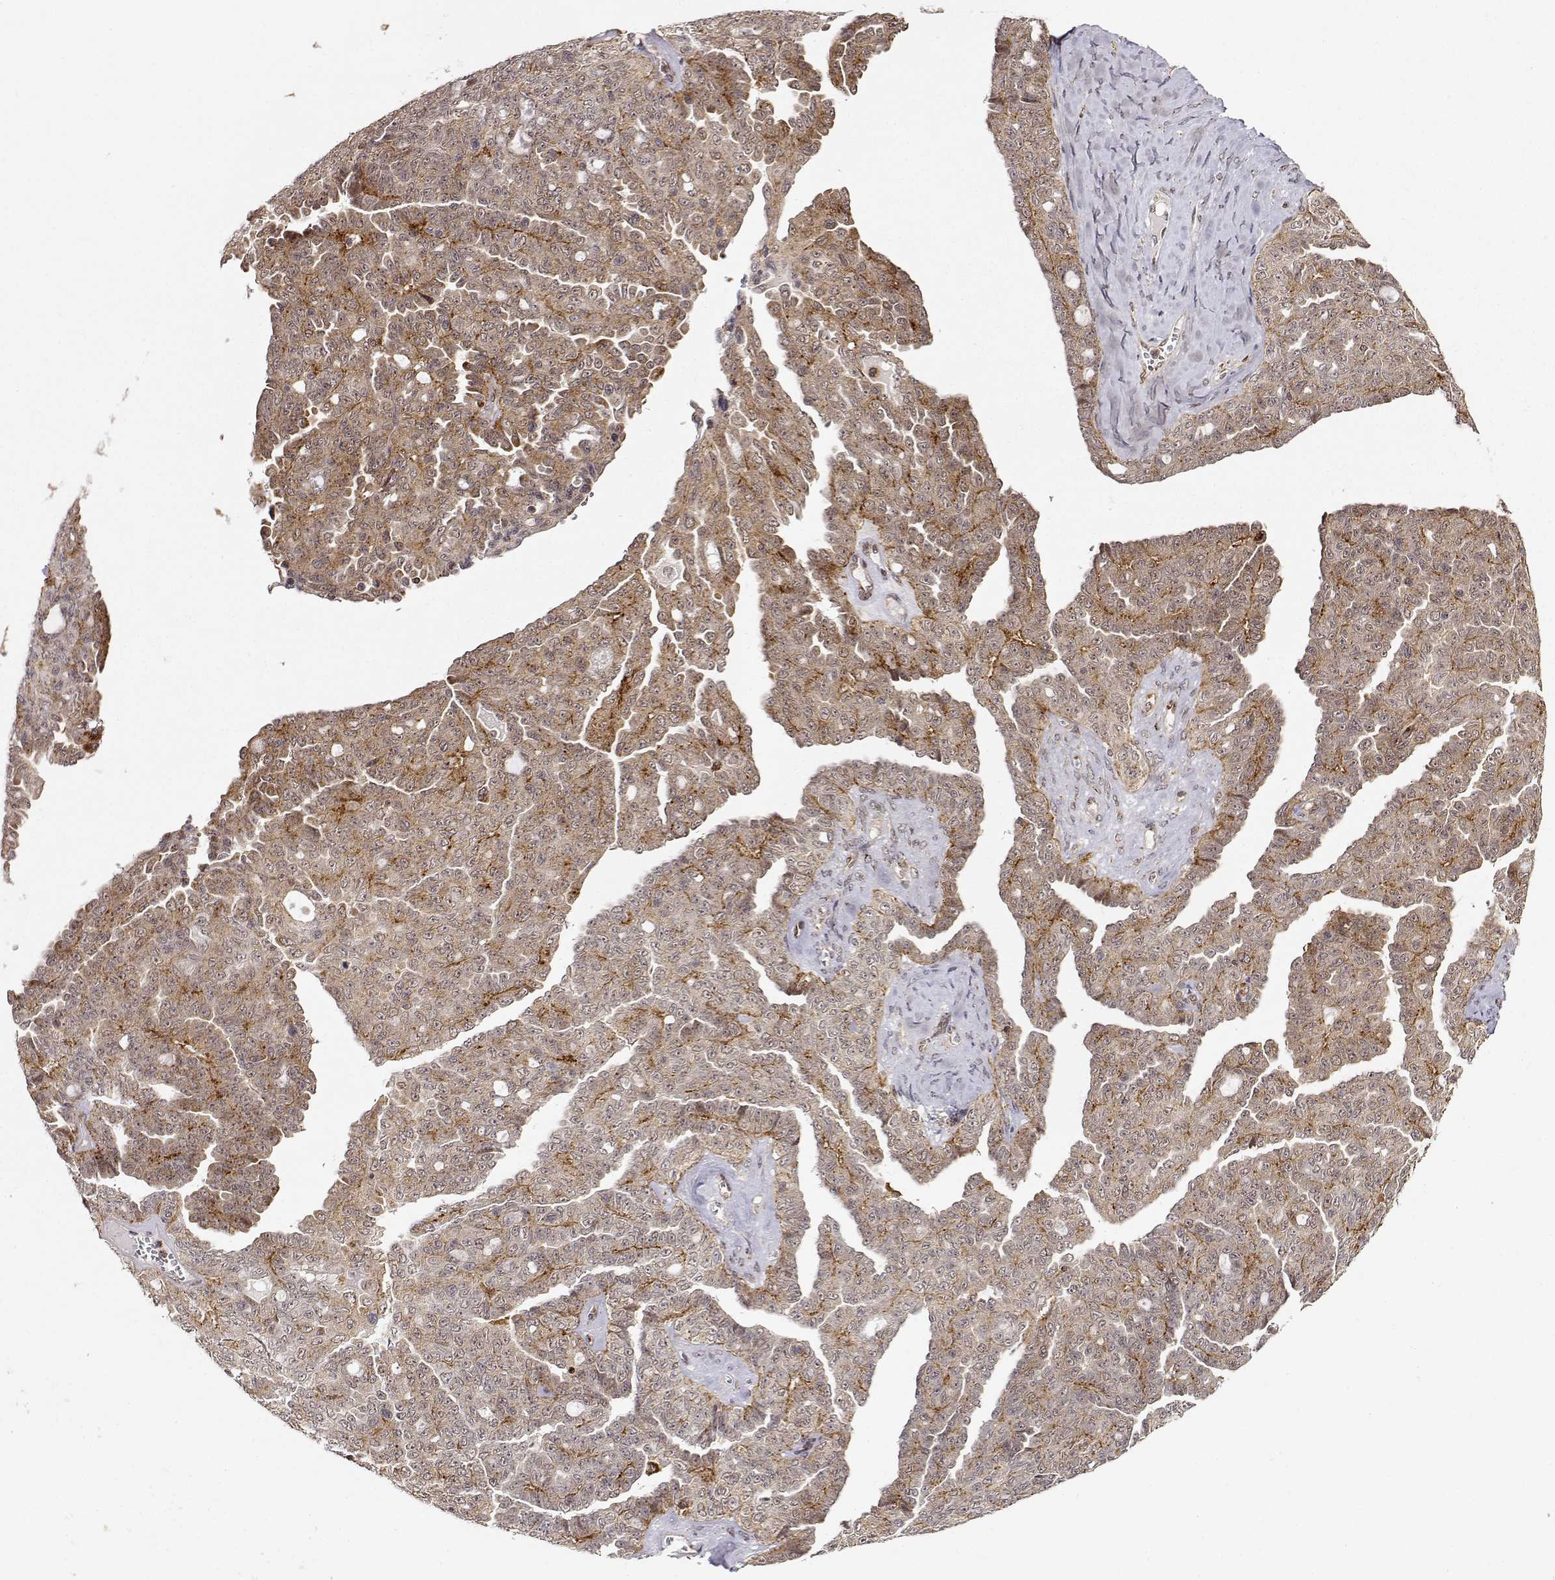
{"staining": {"intensity": "moderate", "quantity": ">75%", "location": "cytoplasmic/membranous"}, "tissue": "ovarian cancer", "cell_type": "Tumor cells", "image_type": "cancer", "snomed": [{"axis": "morphology", "description": "Cystadenocarcinoma, serous, NOS"}, {"axis": "topography", "description": "Ovary"}], "caption": "IHC histopathology image of neoplastic tissue: human serous cystadenocarcinoma (ovarian) stained using IHC demonstrates medium levels of moderate protein expression localized specifically in the cytoplasmic/membranous of tumor cells, appearing as a cytoplasmic/membranous brown color.", "gene": "RNF13", "patient": {"sex": "female", "age": 71}}